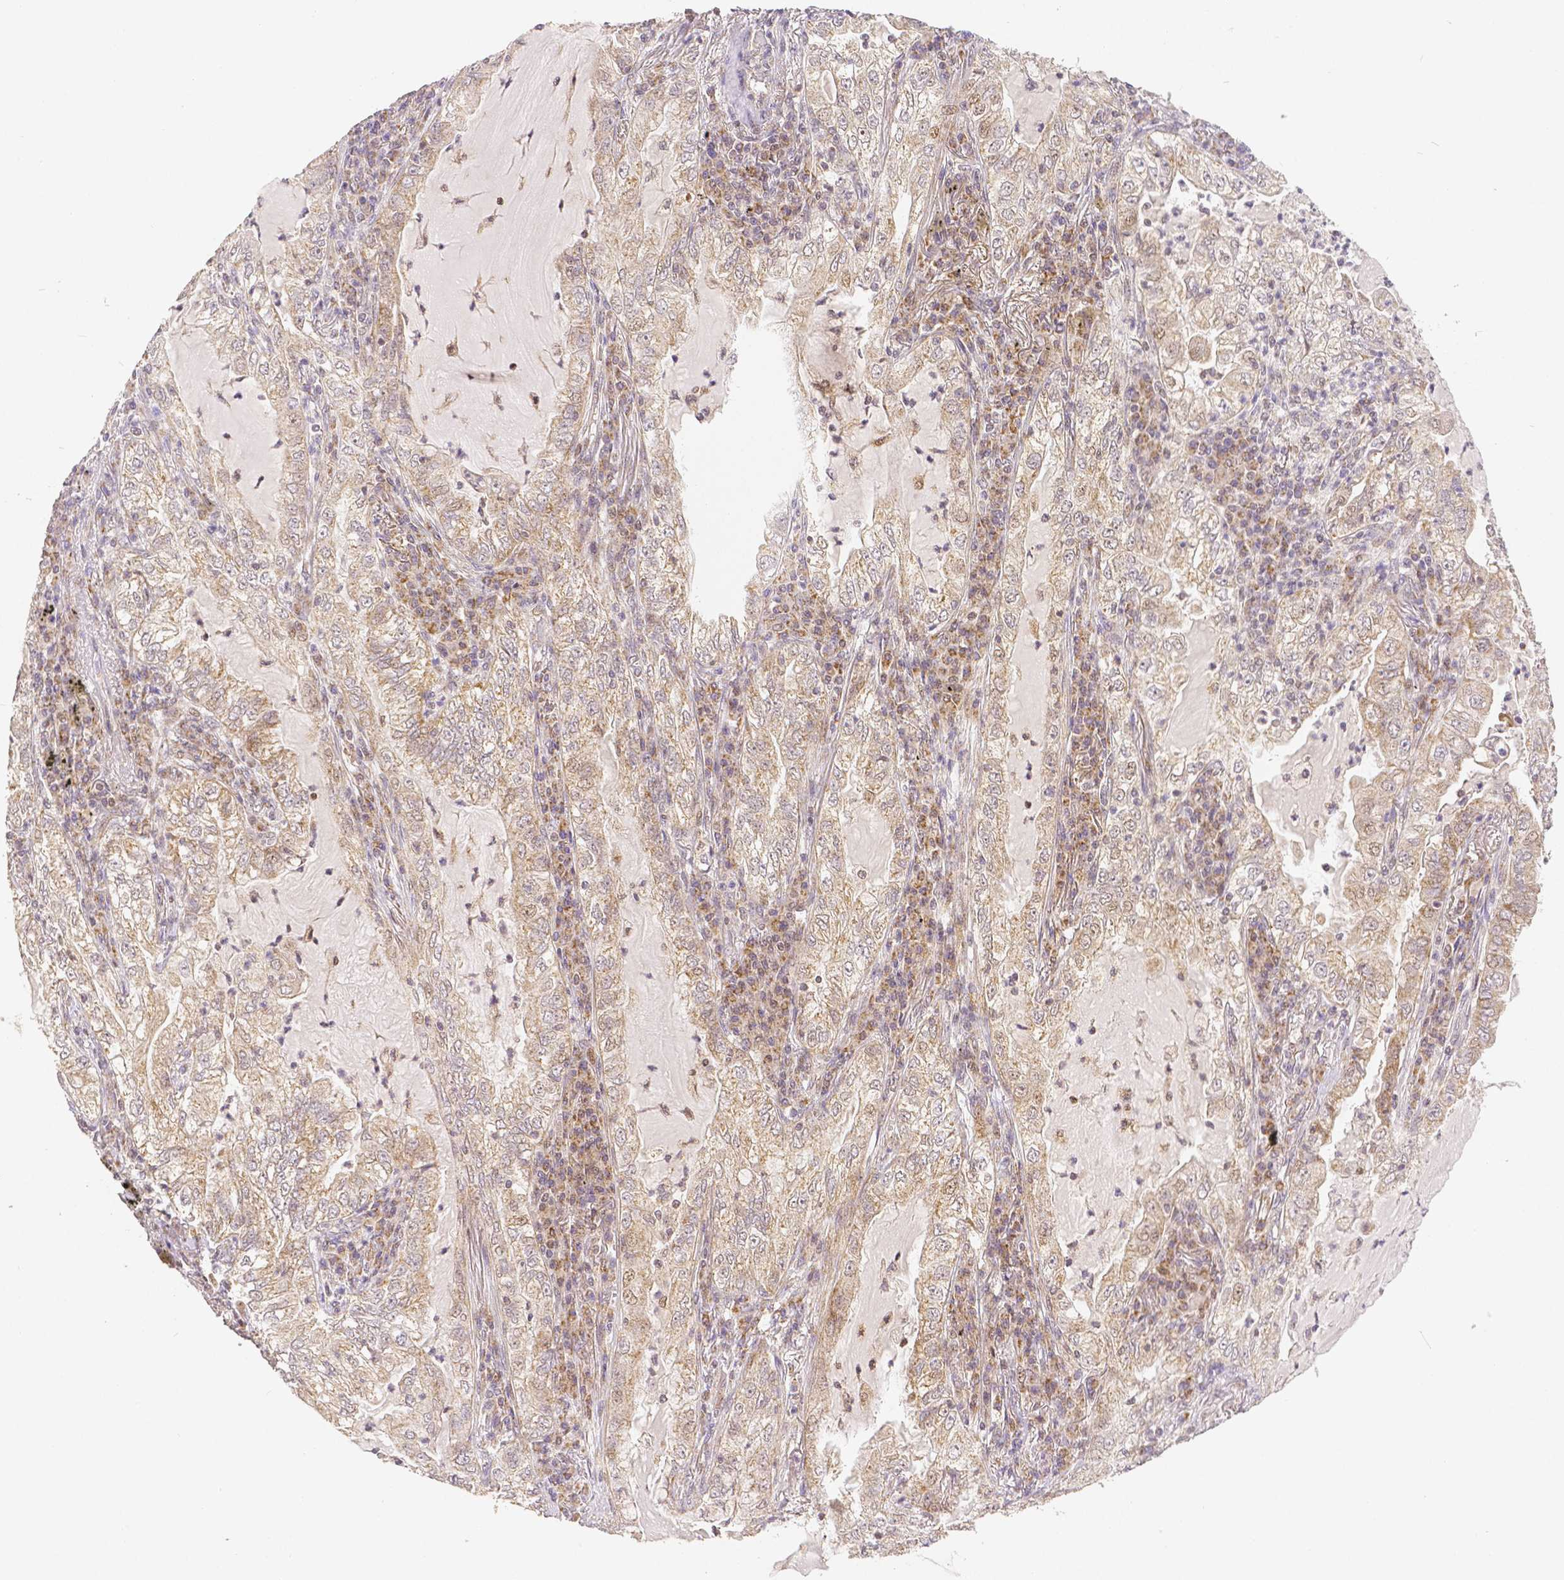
{"staining": {"intensity": "weak", "quantity": ">75%", "location": "cytoplasmic/membranous,nuclear"}, "tissue": "lung cancer", "cell_type": "Tumor cells", "image_type": "cancer", "snomed": [{"axis": "morphology", "description": "Adenocarcinoma, NOS"}, {"axis": "topography", "description": "Lung"}], "caption": "Lung cancer was stained to show a protein in brown. There is low levels of weak cytoplasmic/membranous and nuclear positivity in approximately >75% of tumor cells.", "gene": "RHOT1", "patient": {"sex": "female", "age": 73}}